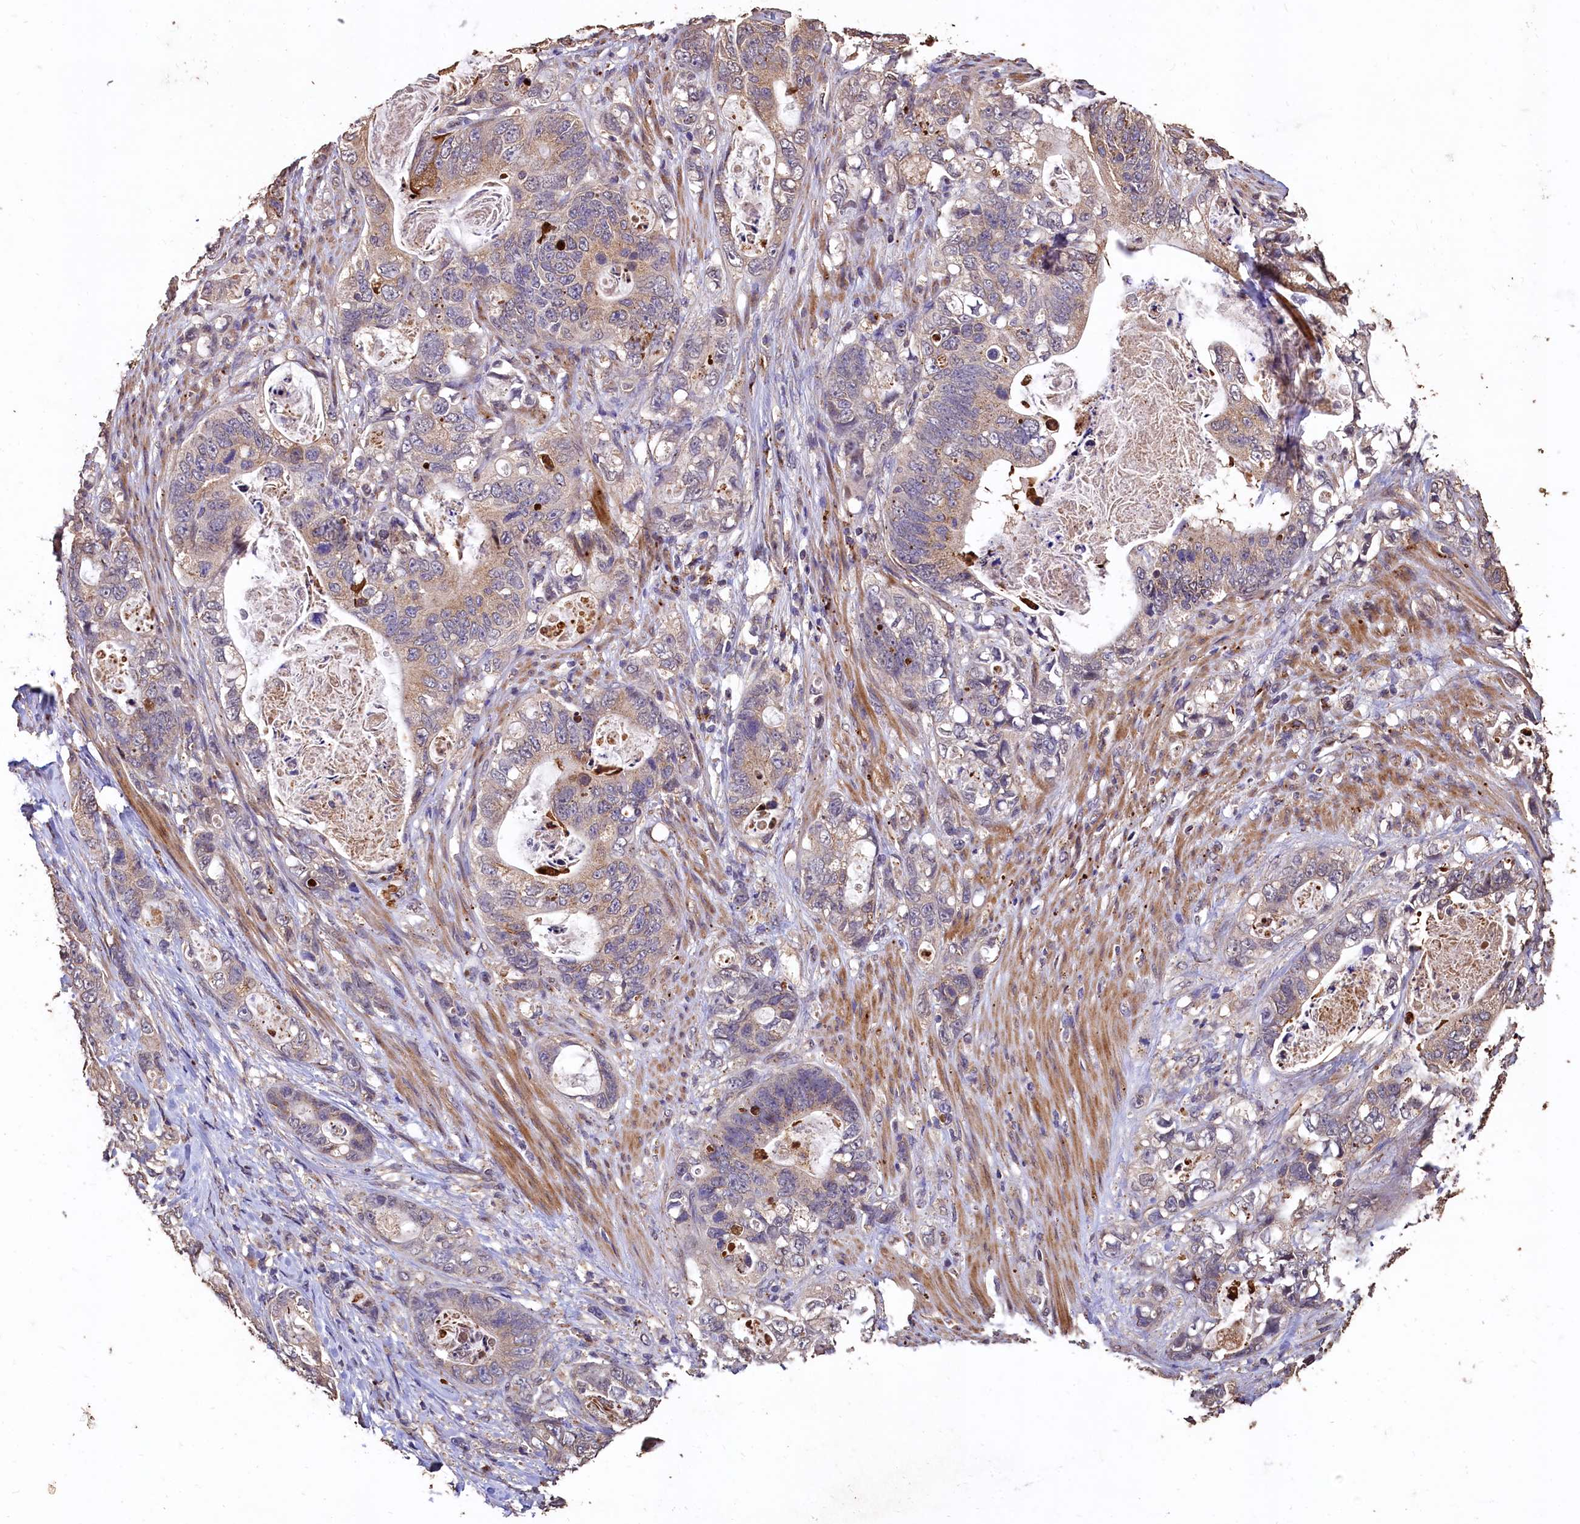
{"staining": {"intensity": "weak", "quantity": "25%-75%", "location": "cytoplasmic/membranous"}, "tissue": "stomach cancer", "cell_type": "Tumor cells", "image_type": "cancer", "snomed": [{"axis": "morphology", "description": "Normal tissue, NOS"}, {"axis": "morphology", "description": "Adenocarcinoma, NOS"}, {"axis": "topography", "description": "Stomach"}], "caption": "The micrograph displays staining of stomach cancer, revealing weak cytoplasmic/membranous protein positivity (brown color) within tumor cells.", "gene": "LSM4", "patient": {"sex": "female", "age": 89}}